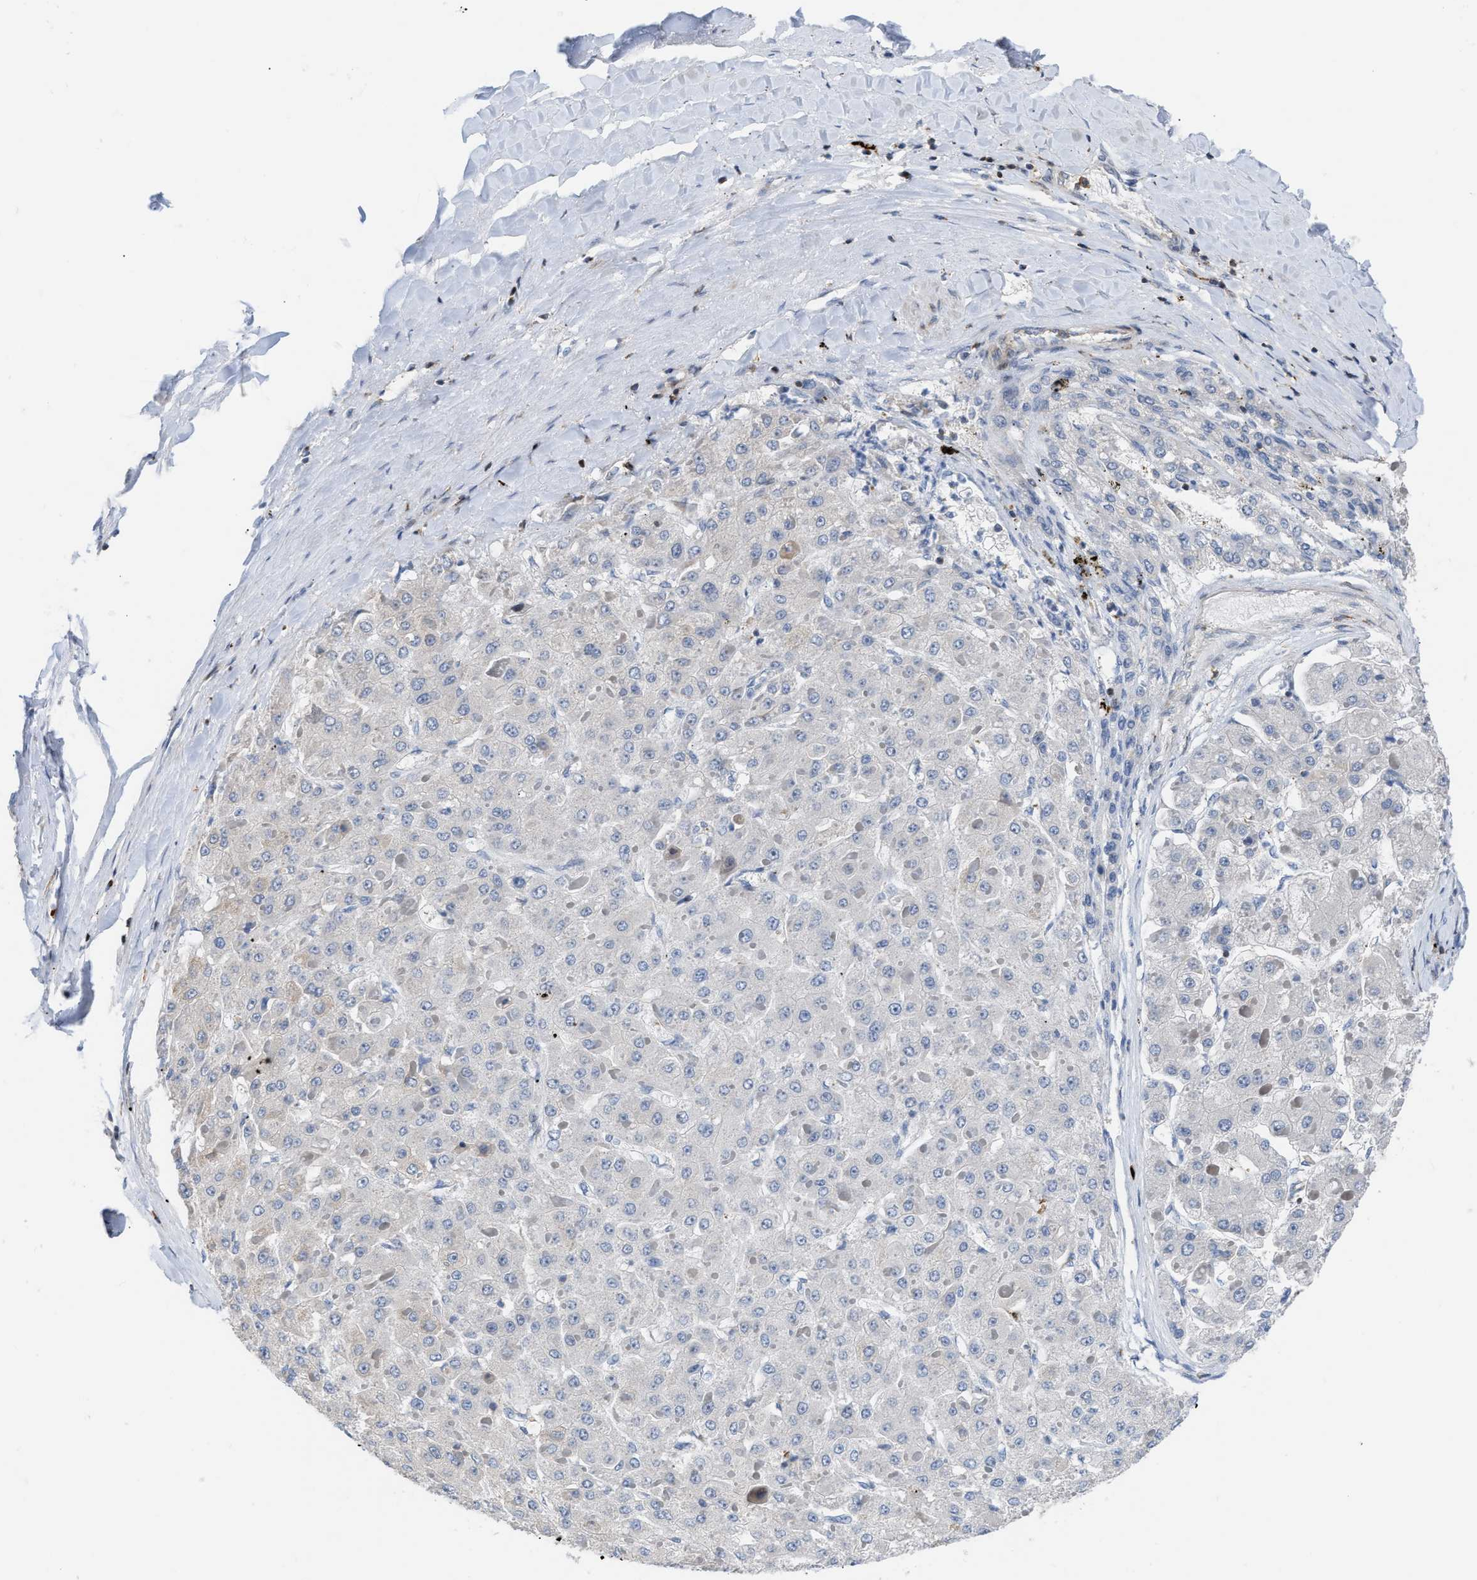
{"staining": {"intensity": "negative", "quantity": "none", "location": "none"}, "tissue": "liver cancer", "cell_type": "Tumor cells", "image_type": "cancer", "snomed": [{"axis": "morphology", "description": "Carcinoma, Hepatocellular, NOS"}, {"axis": "topography", "description": "Liver"}], "caption": "Protein analysis of hepatocellular carcinoma (liver) shows no significant expression in tumor cells.", "gene": "ATP9A", "patient": {"sex": "female", "age": 73}}